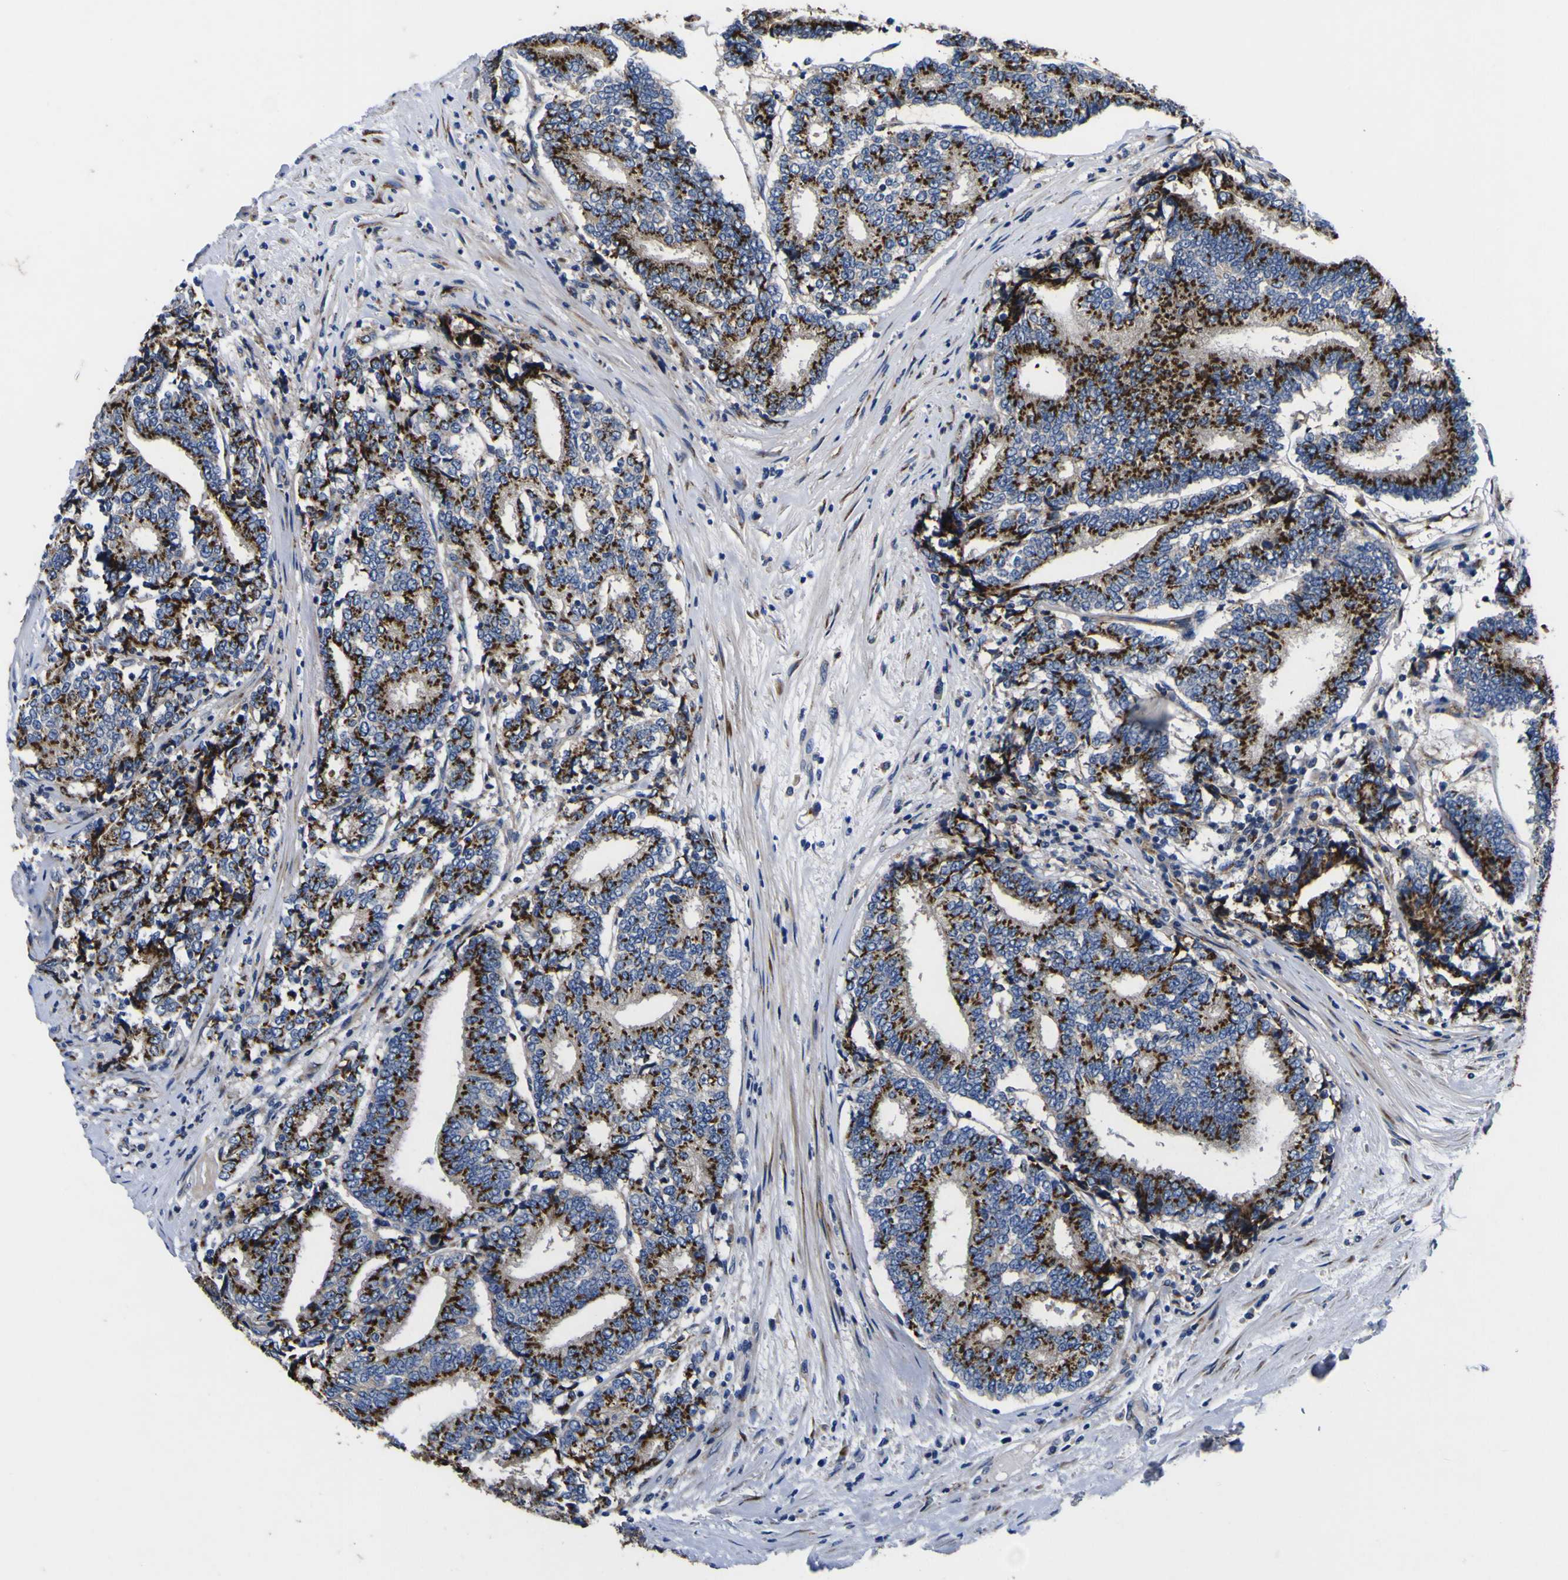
{"staining": {"intensity": "strong", "quantity": ">75%", "location": "cytoplasmic/membranous"}, "tissue": "prostate cancer", "cell_type": "Tumor cells", "image_type": "cancer", "snomed": [{"axis": "morphology", "description": "Normal tissue, NOS"}, {"axis": "morphology", "description": "Adenocarcinoma, High grade"}, {"axis": "topography", "description": "Prostate"}, {"axis": "topography", "description": "Seminal veicle"}], "caption": "DAB (3,3'-diaminobenzidine) immunohistochemical staining of human adenocarcinoma (high-grade) (prostate) exhibits strong cytoplasmic/membranous protein positivity in about >75% of tumor cells.", "gene": "COA1", "patient": {"sex": "male", "age": 55}}